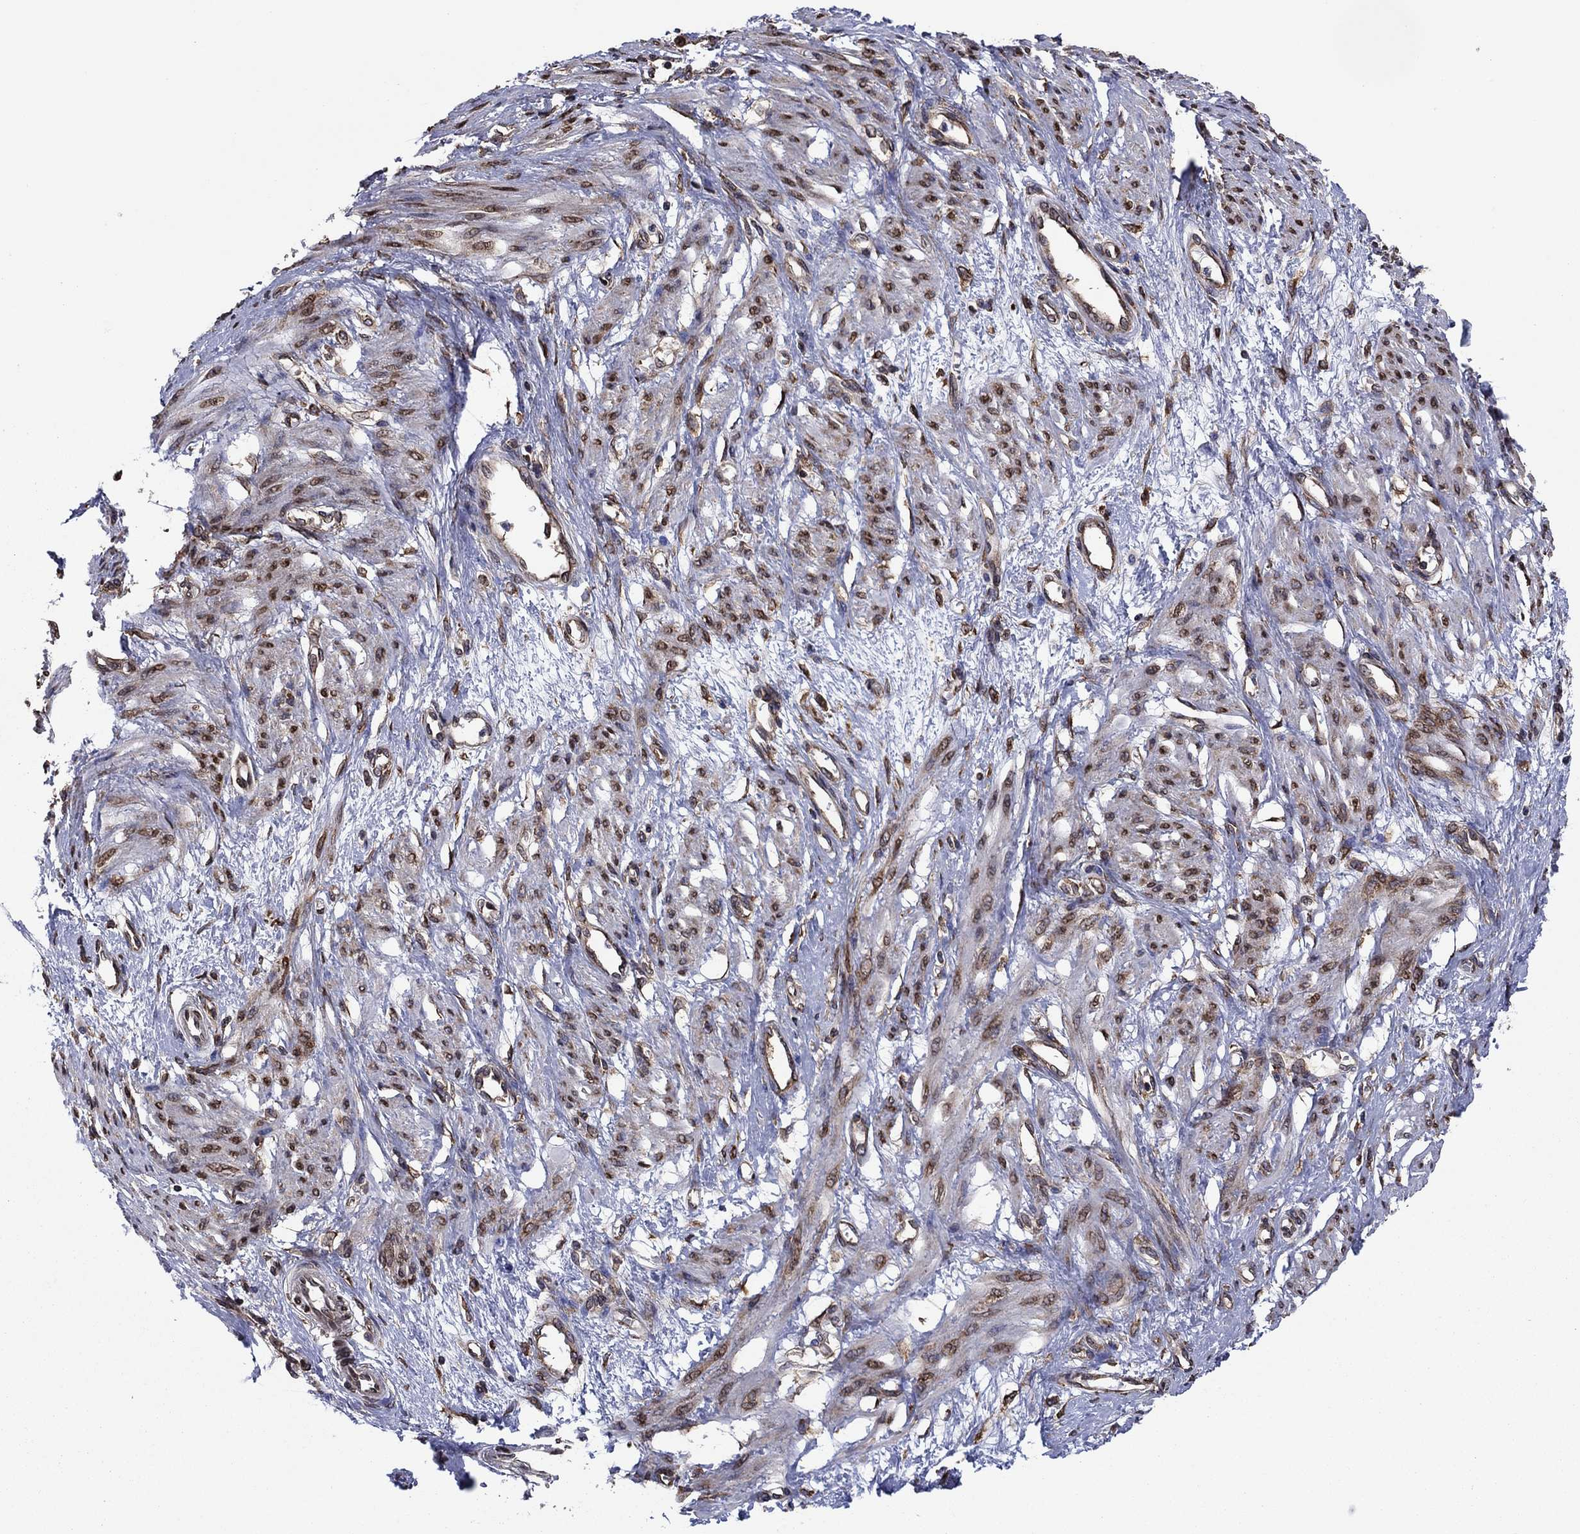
{"staining": {"intensity": "moderate", "quantity": "25%-75%", "location": "cytoplasmic/membranous"}, "tissue": "smooth muscle", "cell_type": "Smooth muscle cells", "image_type": "normal", "snomed": [{"axis": "morphology", "description": "Normal tissue, NOS"}, {"axis": "topography", "description": "Smooth muscle"}, {"axis": "topography", "description": "Uterus"}], "caption": "Immunohistochemical staining of benign human smooth muscle displays moderate cytoplasmic/membranous protein positivity in about 25%-75% of smooth muscle cells.", "gene": "YBX1", "patient": {"sex": "female", "age": 39}}